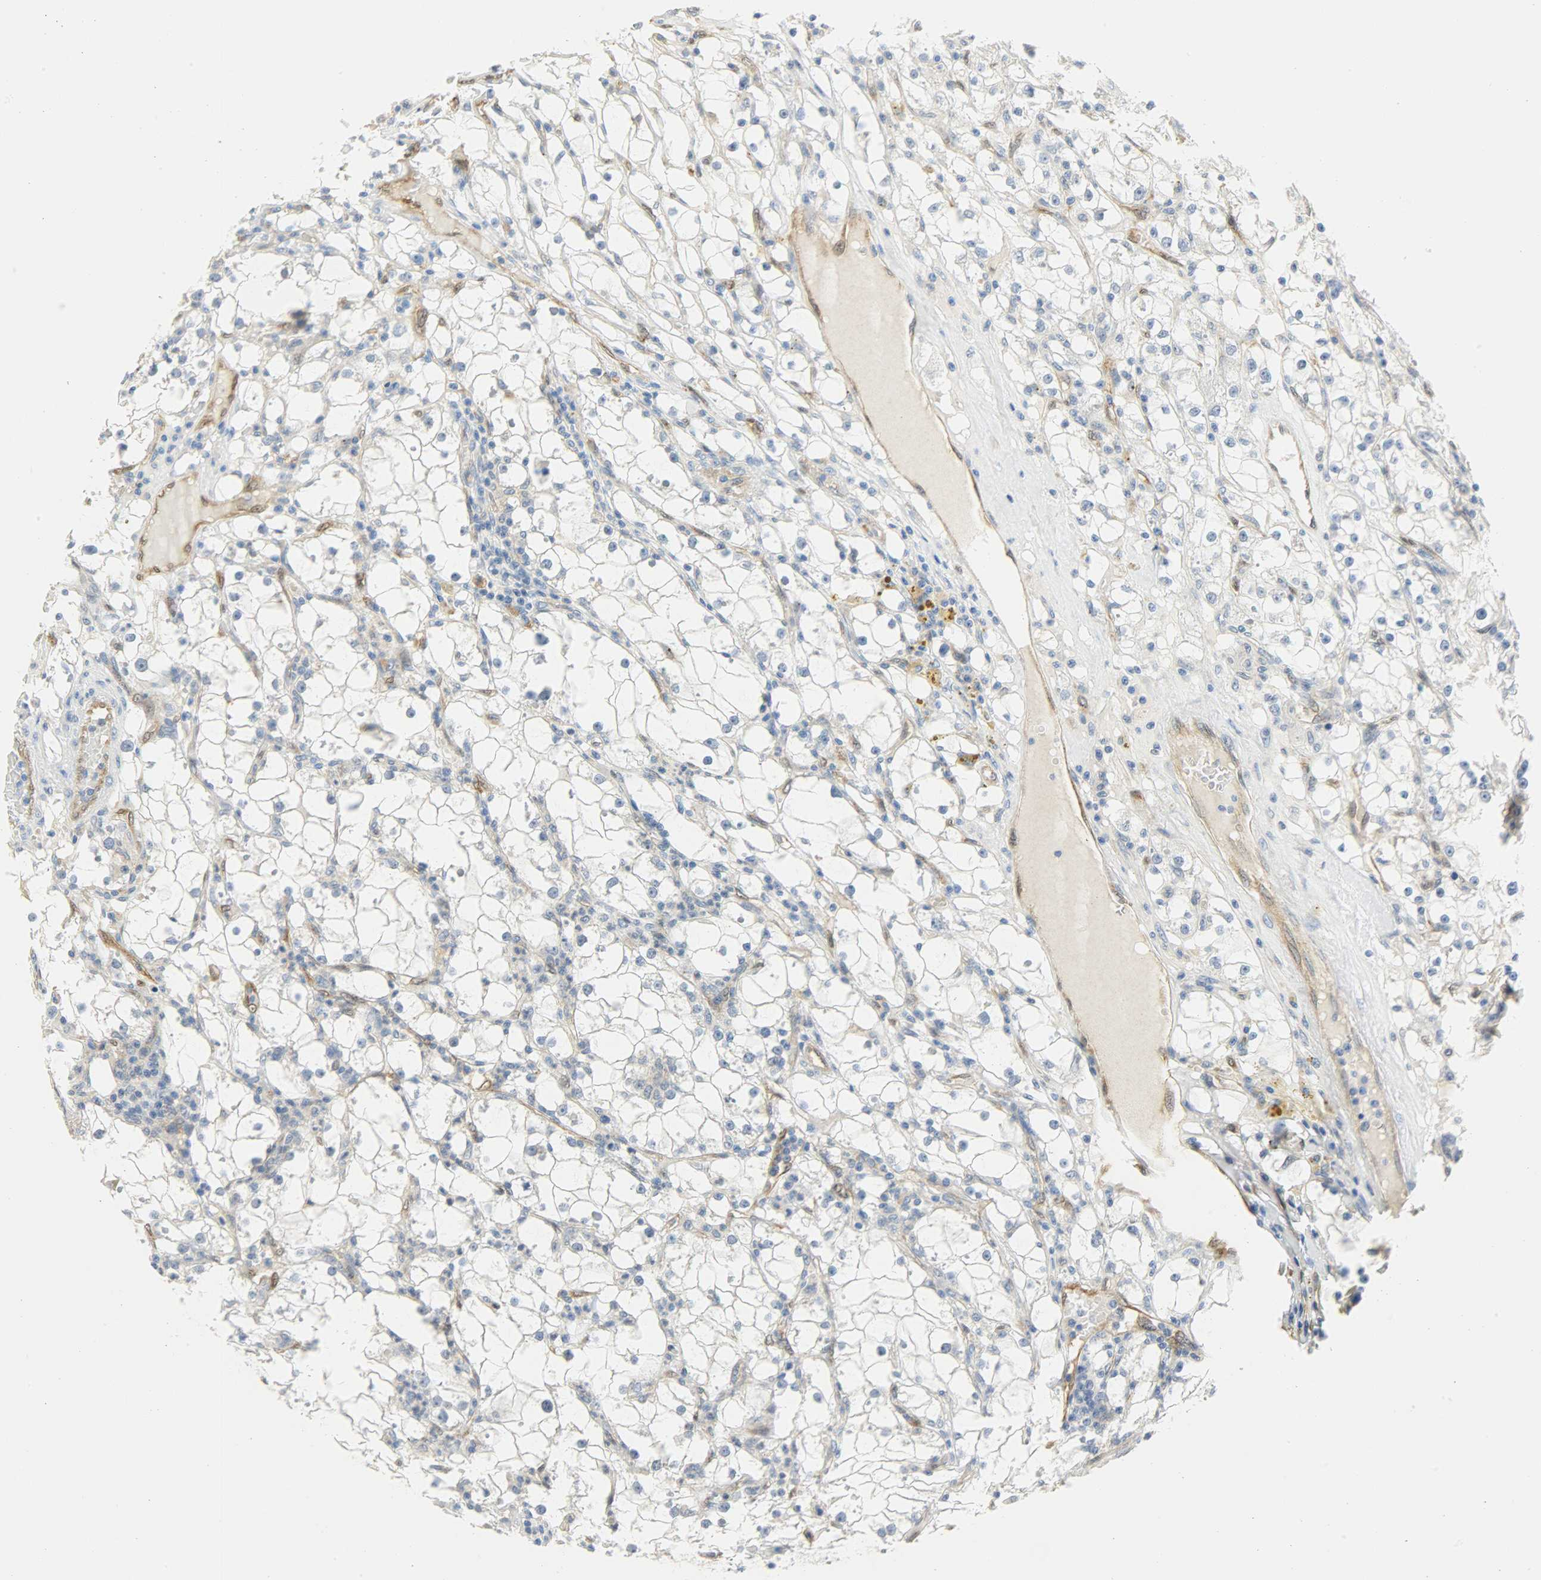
{"staining": {"intensity": "negative", "quantity": "none", "location": "none"}, "tissue": "renal cancer", "cell_type": "Tumor cells", "image_type": "cancer", "snomed": [{"axis": "morphology", "description": "Adenocarcinoma, NOS"}, {"axis": "topography", "description": "Kidney"}], "caption": "Immunohistochemistry (IHC) photomicrograph of neoplastic tissue: adenocarcinoma (renal) stained with DAB (3,3'-diaminobenzidine) demonstrates no significant protein staining in tumor cells.", "gene": "FKBP1A", "patient": {"sex": "male", "age": 56}}